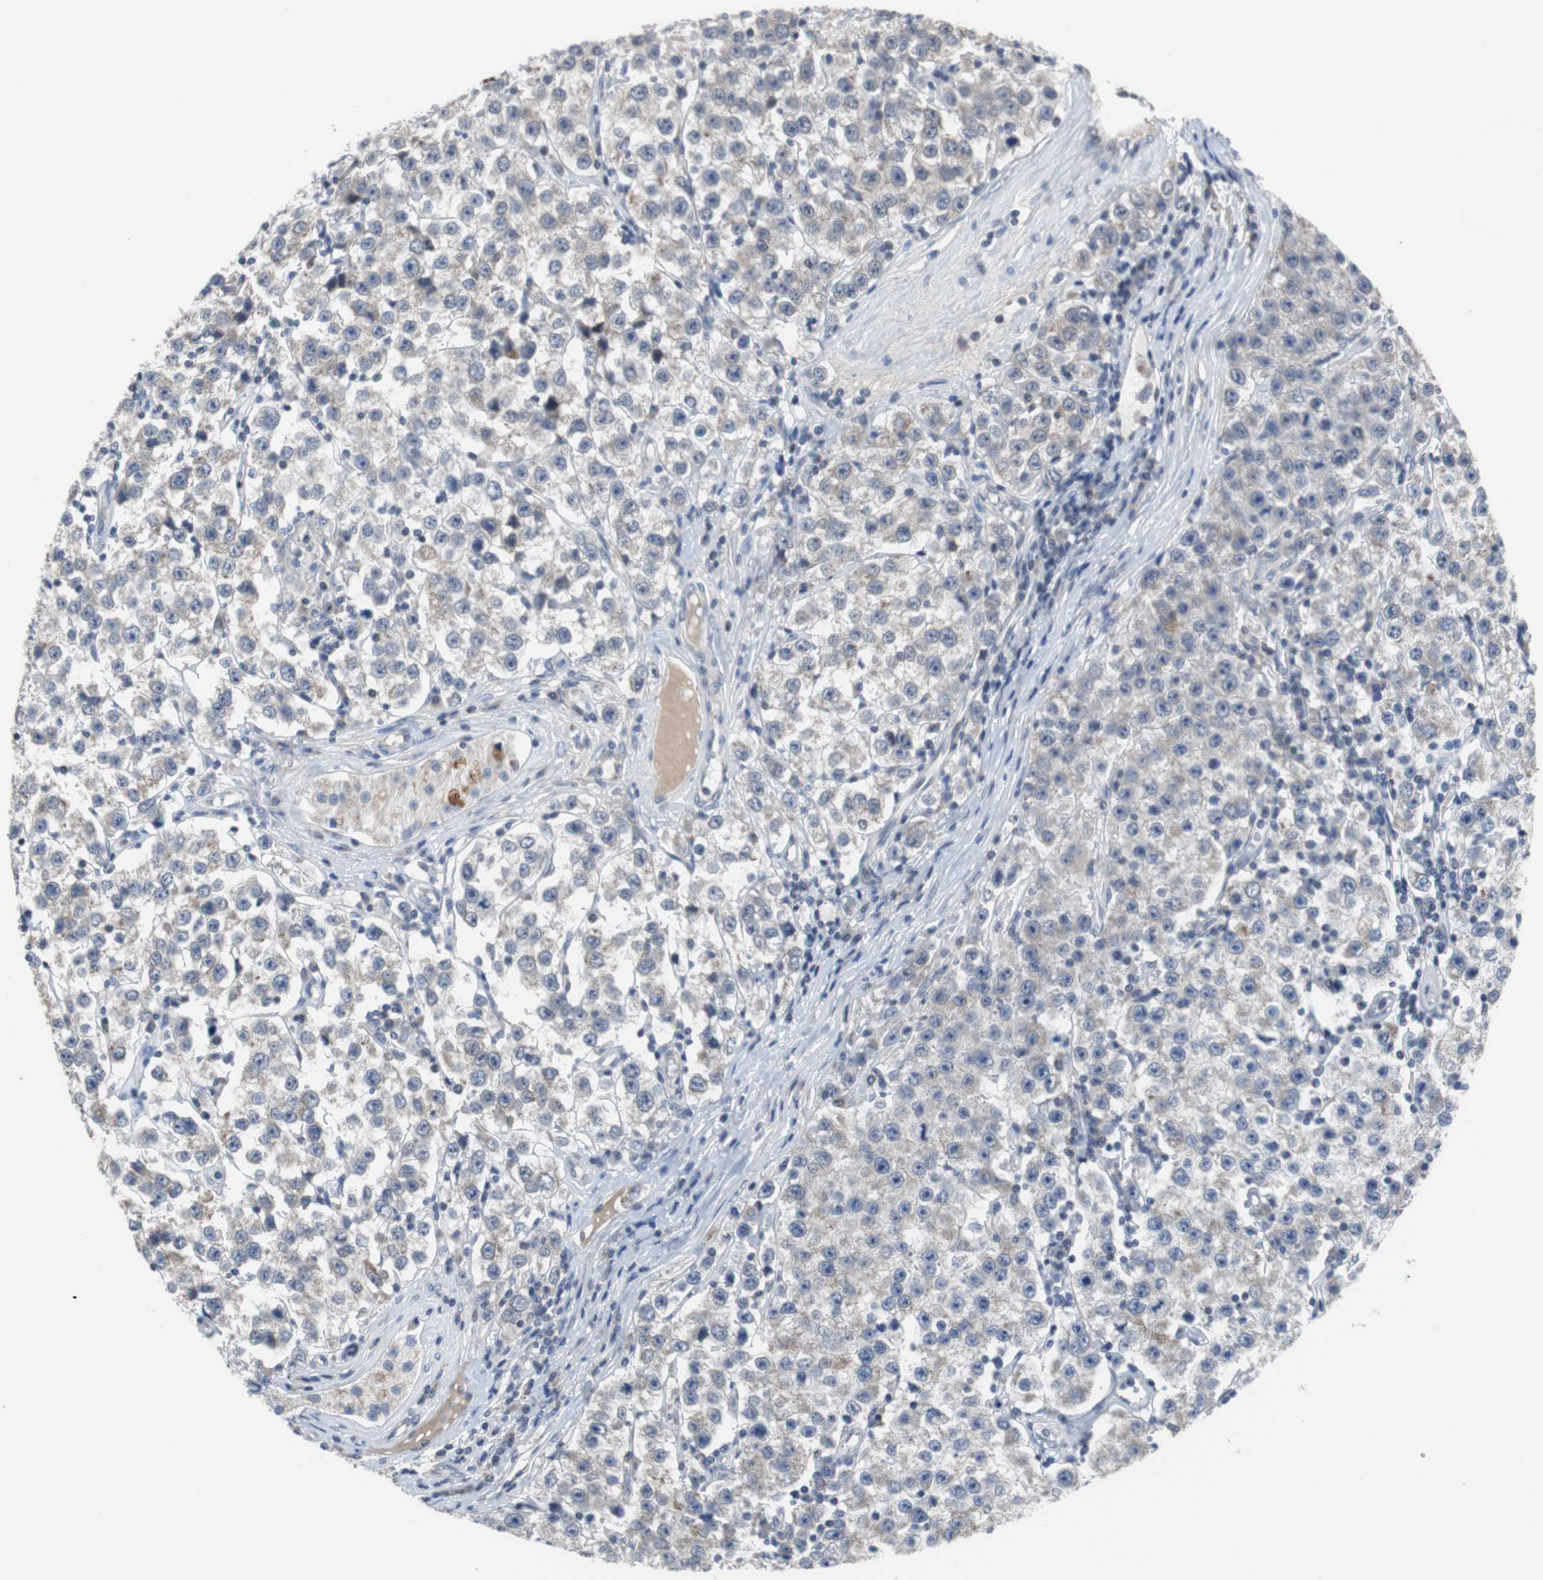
{"staining": {"intensity": "weak", "quantity": "<25%", "location": "cytoplasmic/membranous"}, "tissue": "testis cancer", "cell_type": "Tumor cells", "image_type": "cancer", "snomed": [{"axis": "morphology", "description": "Seminoma, NOS"}, {"axis": "topography", "description": "Testis"}], "caption": "Immunohistochemistry of testis cancer exhibits no positivity in tumor cells. (Stains: DAB (3,3'-diaminobenzidine) immunohistochemistry (IHC) with hematoxylin counter stain, Microscopy: brightfield microscopy at high magnification).", "gene": "TP63", "patient": {"sex": "male", "age": 52}}